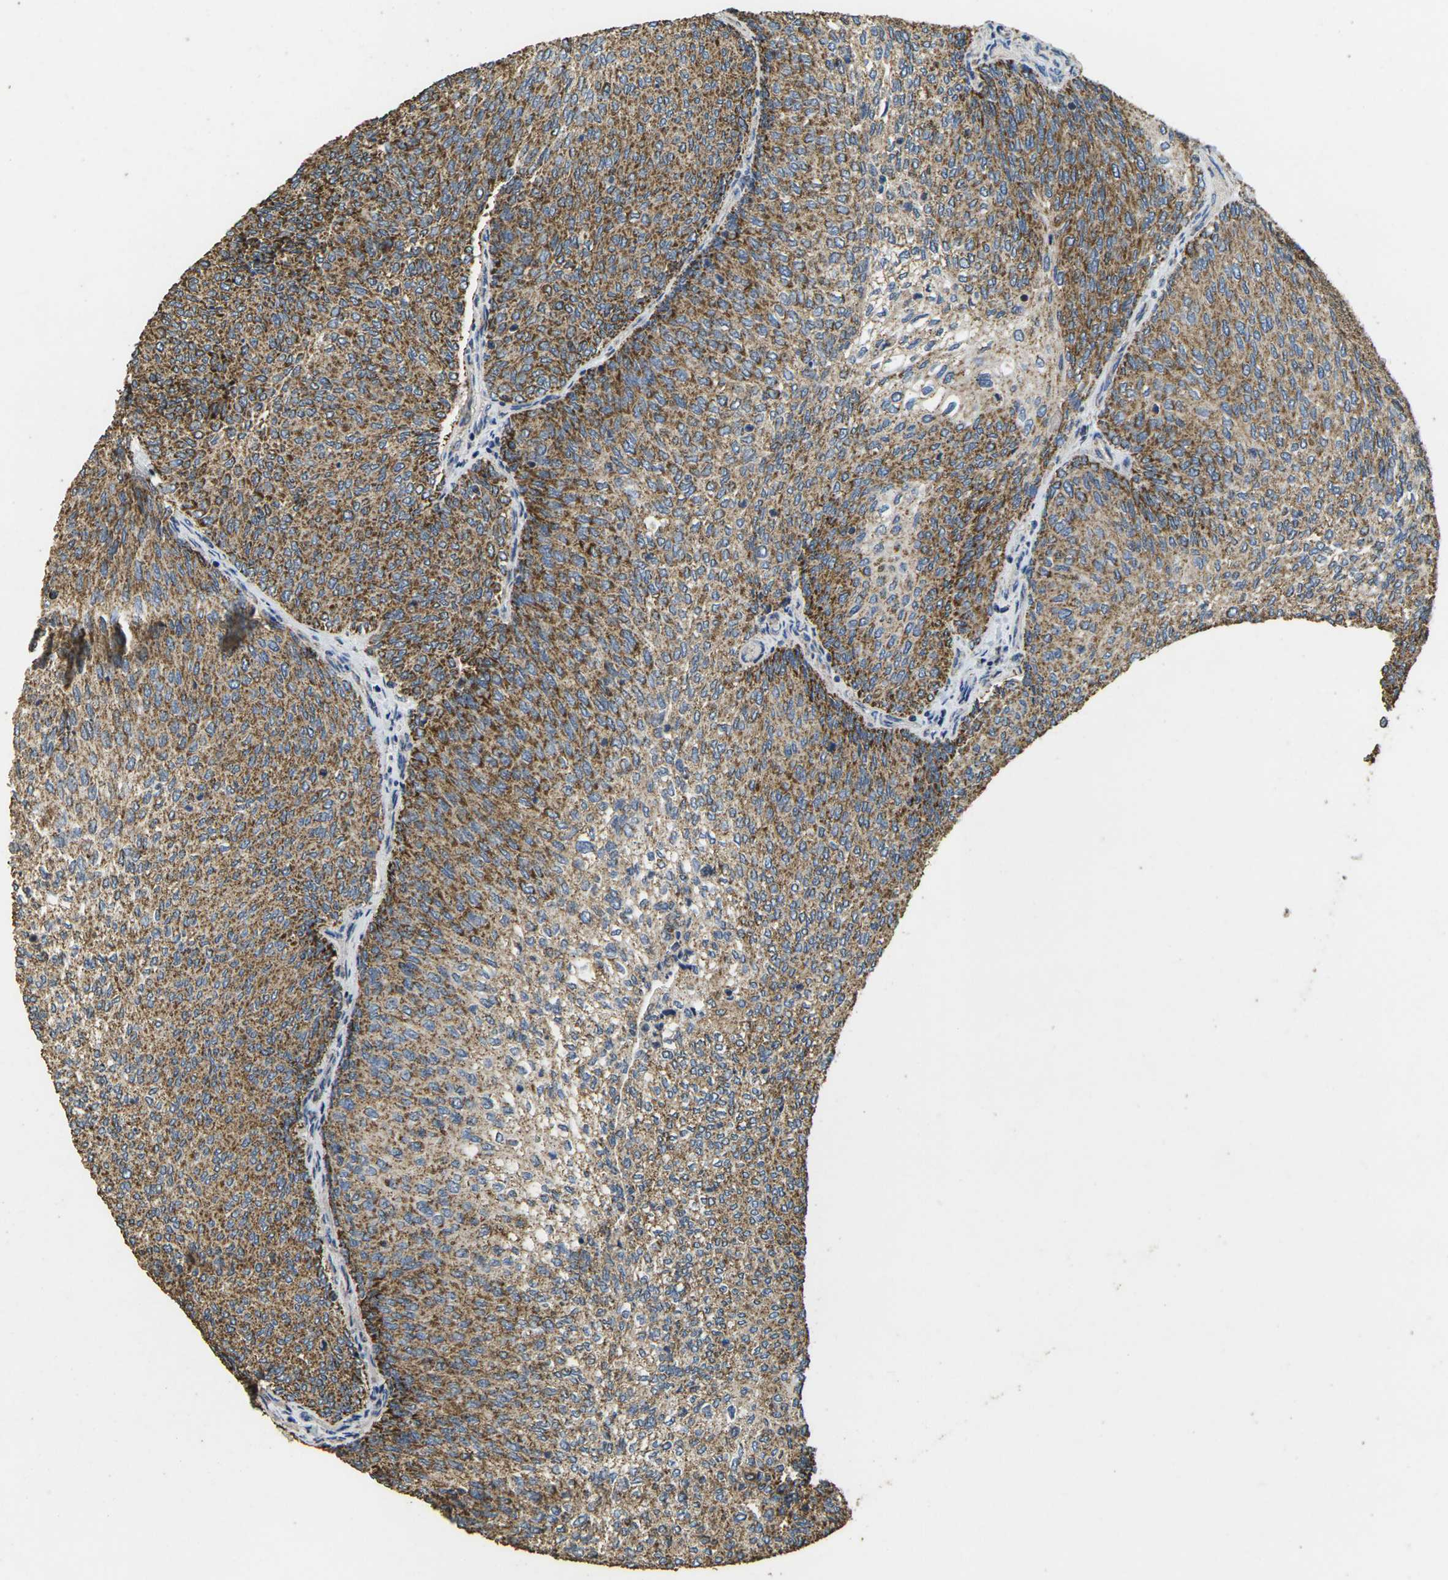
{"staining": {"intensity": "moderate", "quantity": ">75%", "location": "cytoplasmic/membranous"}, "tissue": "urothelial cancer", "cell_type": "Tumor cells", "image_type": "cancer", "snomed": [{"axis": "morphology", "description": "Urothelial carcinoma, Low grade"}, {"axis": "topography", "description": "Urinary bladder"}], "caption": "Moderate cytoplasmic/membranous positivity for a protein is identified in approximately >75% of tumor cells of urothelial cancer using immunohistochemistry (IHC).", "gene": "MAPK11", "patient": {"sex": "female", "age": 79}}